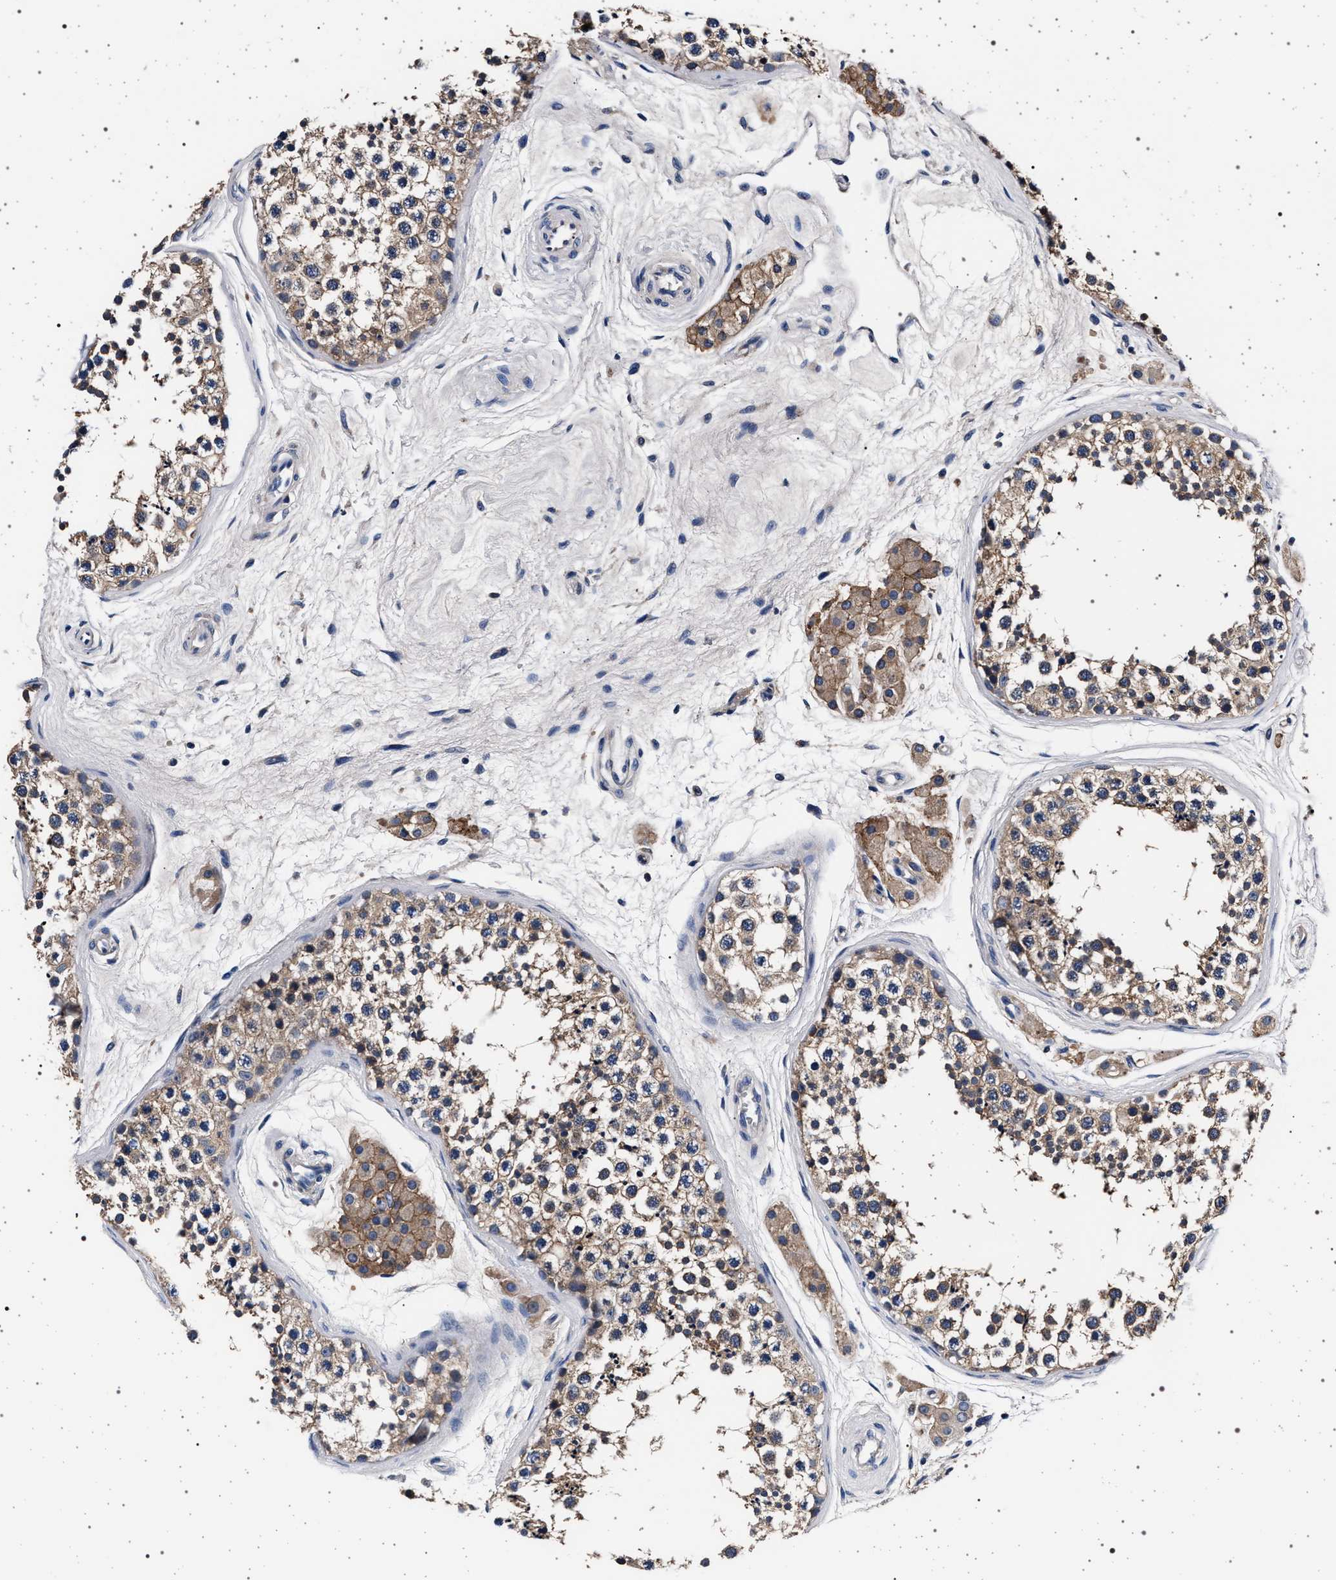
{"staining": {"intensity": "moderate", "quantity": ">75%", "location": "cytoplasmic/membranous"}, "tissue": "testis", "cell_type": "Cells in seminiferous ducts", "image_type": "normal", "snomed": [{"axis": "morphology", "description": "Normal tissue, NOS"}, {"axis": "topography", "description": "Testis"}], "caption": "DAB immunohistochemical staining of normal testis reveals moderate cytoplasmic/membranous protein staining in approximately >75% of cells in seminiferous ducts.", "gene": "MAP3K2", "patient": {"sex": "male", "age": 56}}